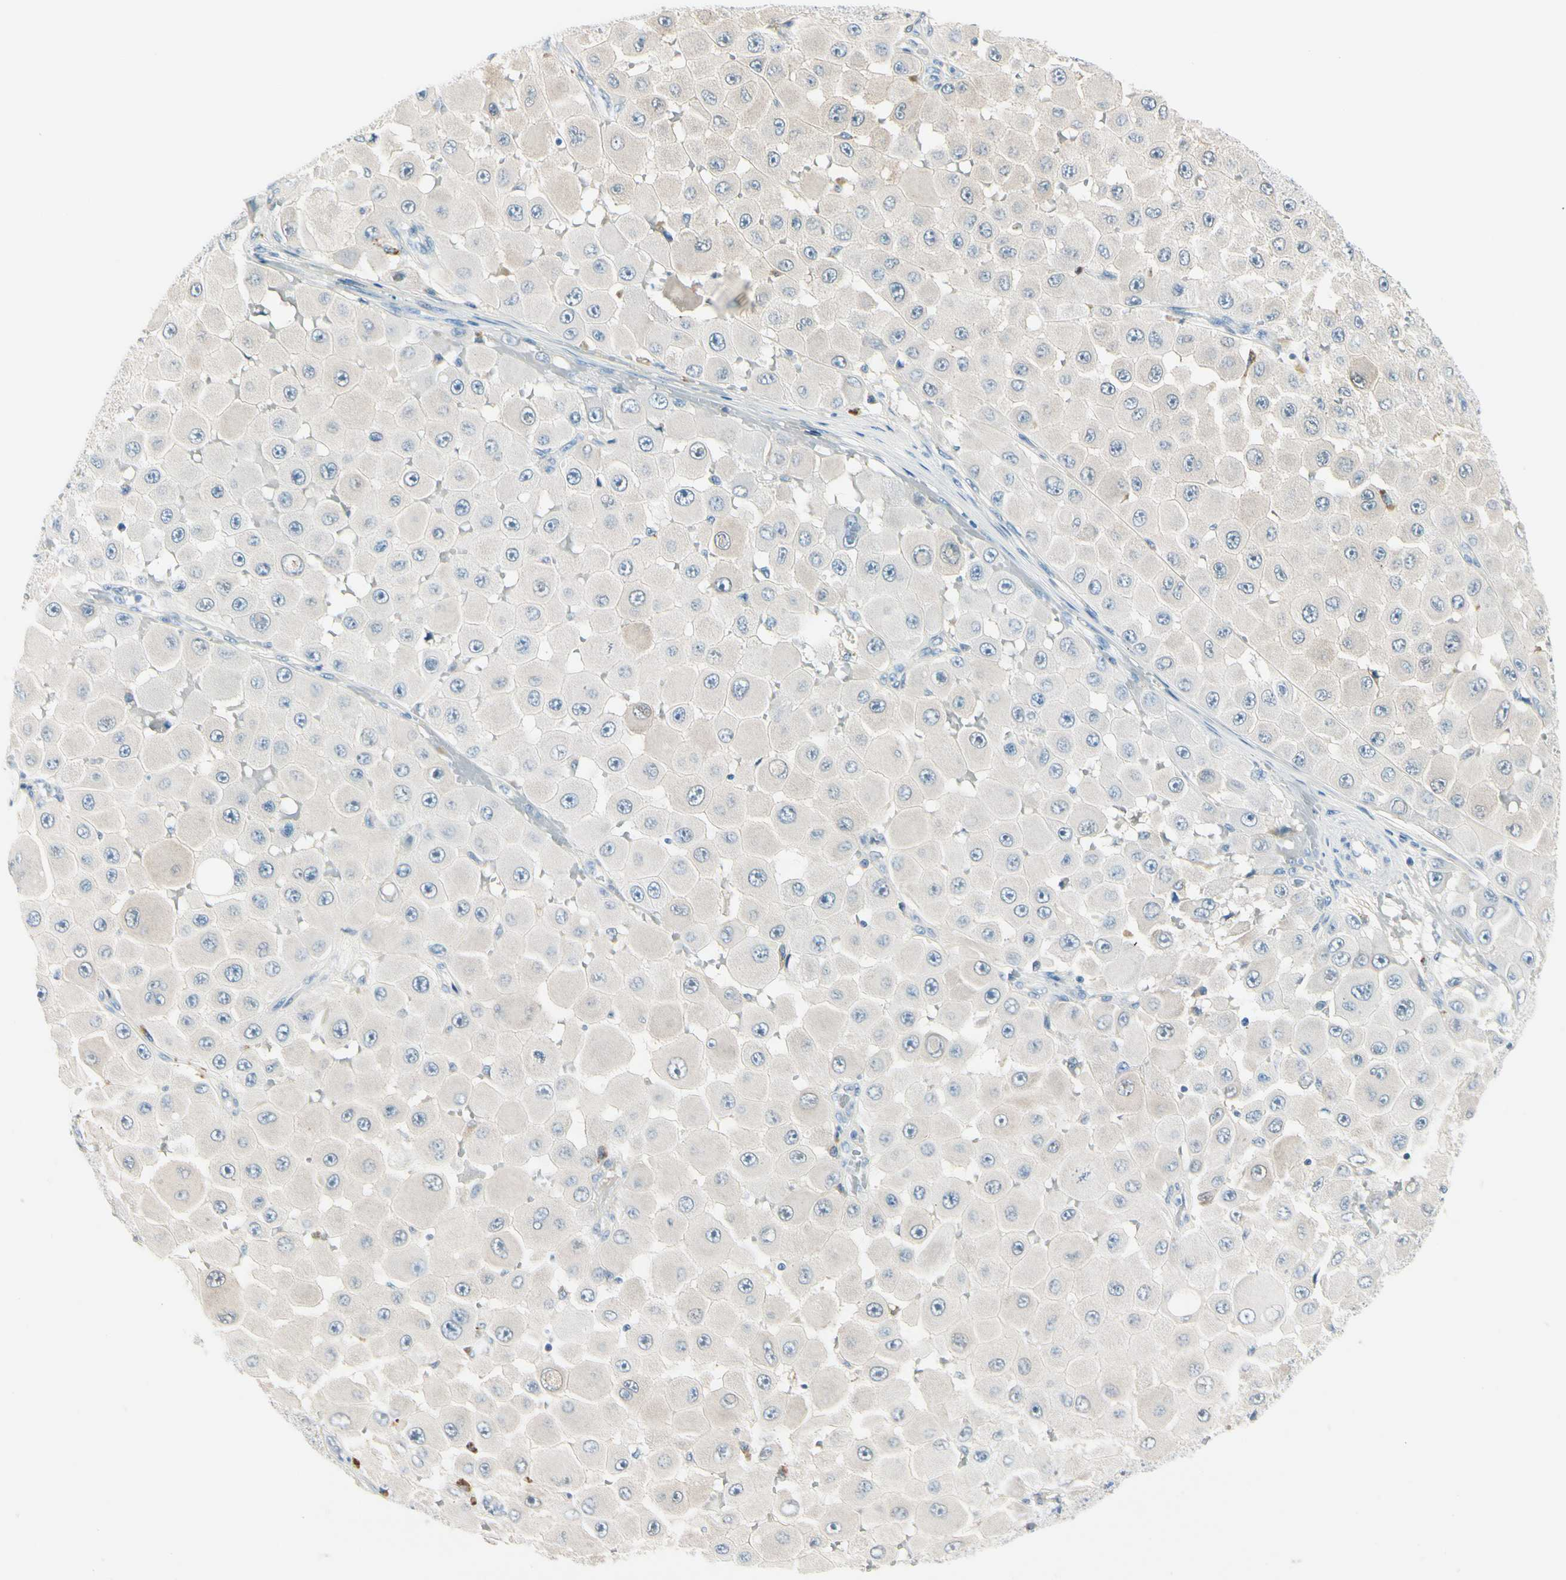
{"staining": {"intensity": "weak", "quantity": "<25%", "location": "cytoplasmic/membranous"}, "tissue": "melanoma", "cell_type": "Tumor cells", "image_type": "cancer", "snomed": [{"axis": "morphology", "description": "Malignant melanoma, NOS"}, {"axis": "topography", "description": "Skin"}], "caption": "This histopathology image is of melanoma stained with immunohistochemistry (IHC) to label a protein in brown with the nuclei are counter-stained blue. There is no positivity in tumor cells.", "gene": "PEBP1", "patient": {"sex": "female", "age": 81}}